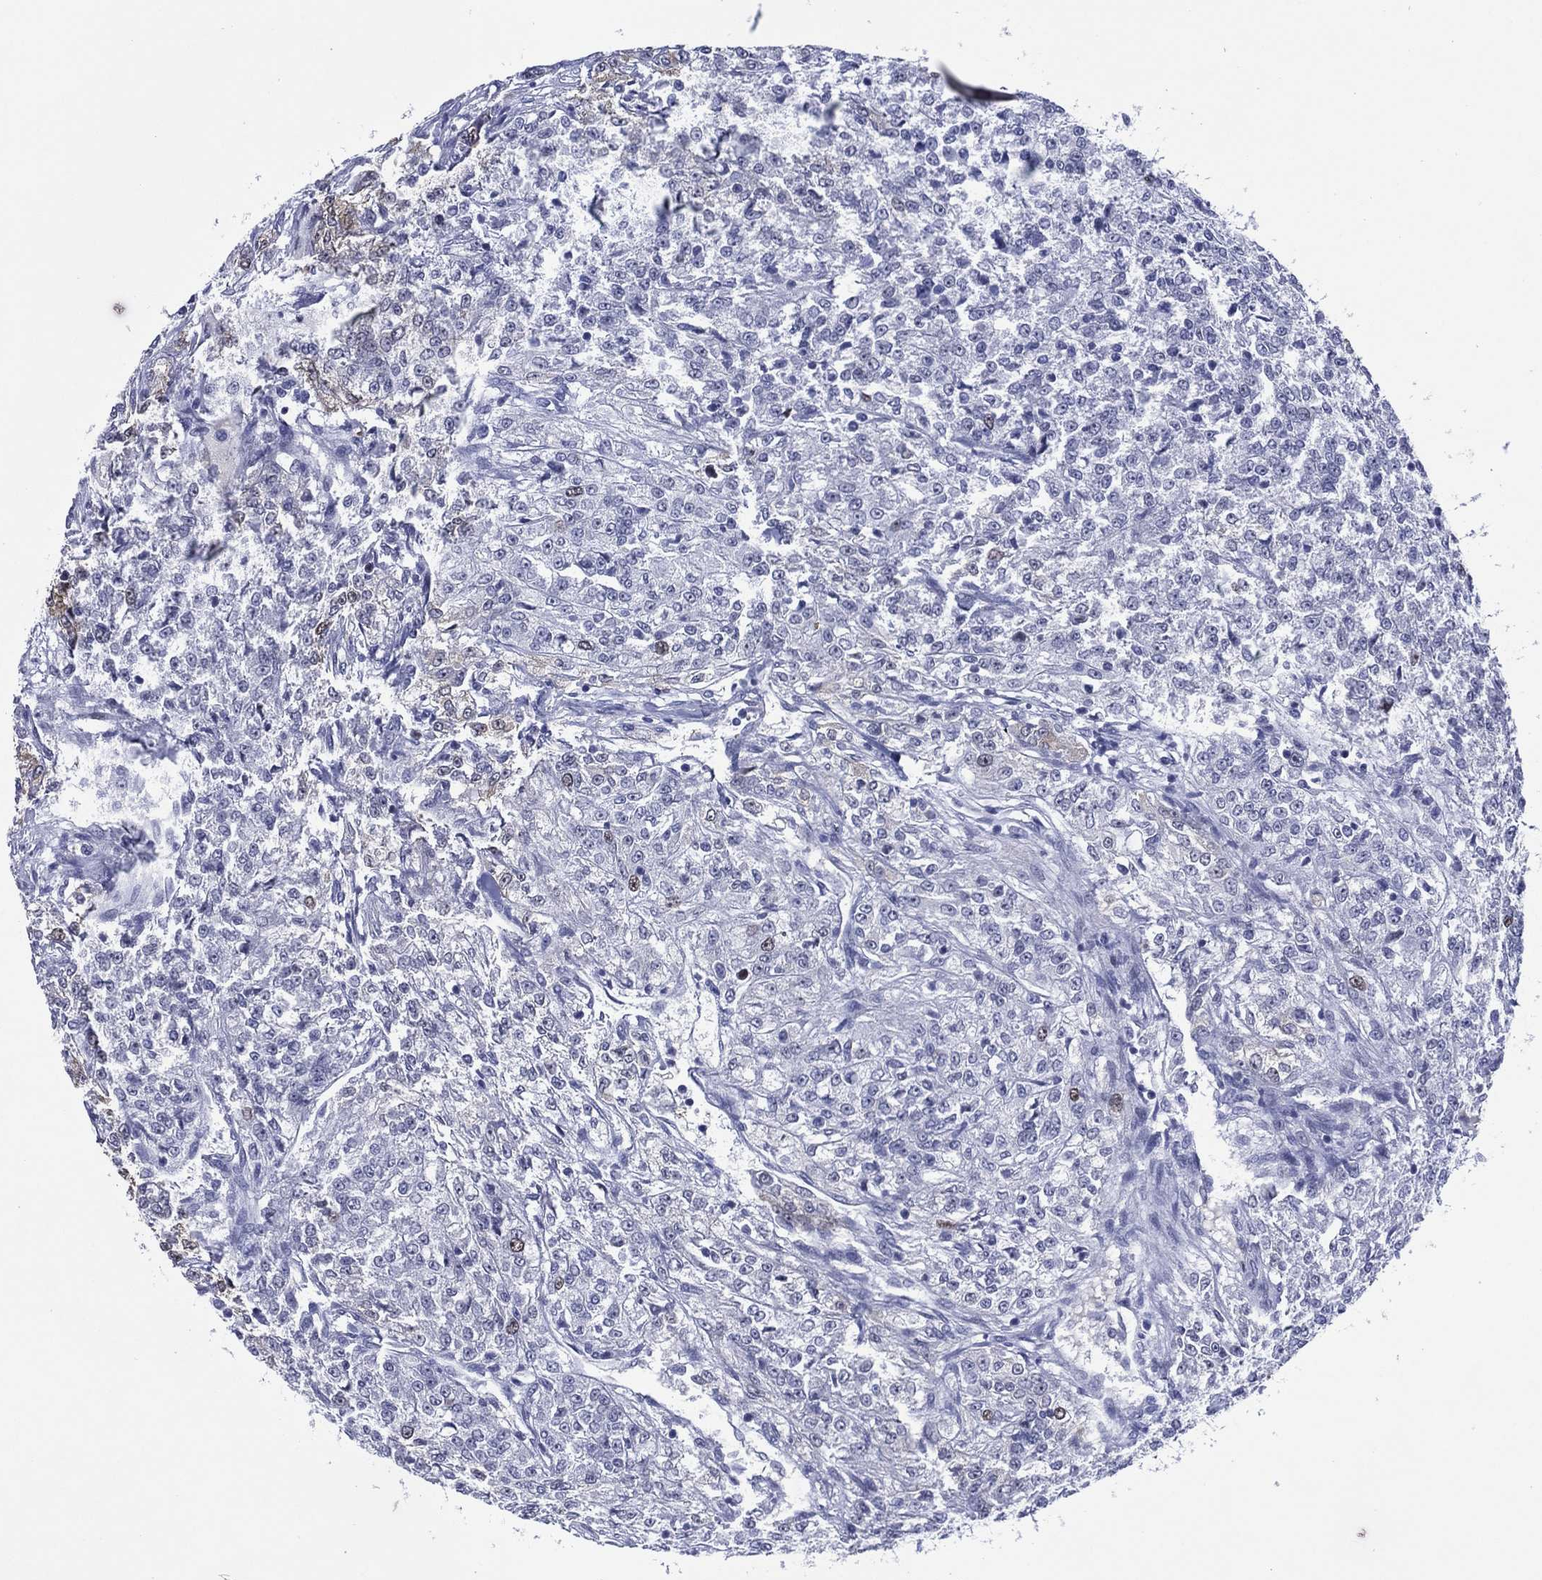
{"staining": {"intensity": "negative", "quantity": "none", "location": "none"}, "tissue": "renal cancer", "cell_type": "Tumor cells", "image_type": "cancer", "snomed": [{"axis": "morphology", "description": "Adenocarcinoma, NOS"}, {"axis": "topography", "description": "Kidney"}], "caption": "IHC of adenocarcinoma (renal) demonstrates no staining in tumor cells.", "gene": "GATA6", "patient": {"sex": "female", "age": 63}}